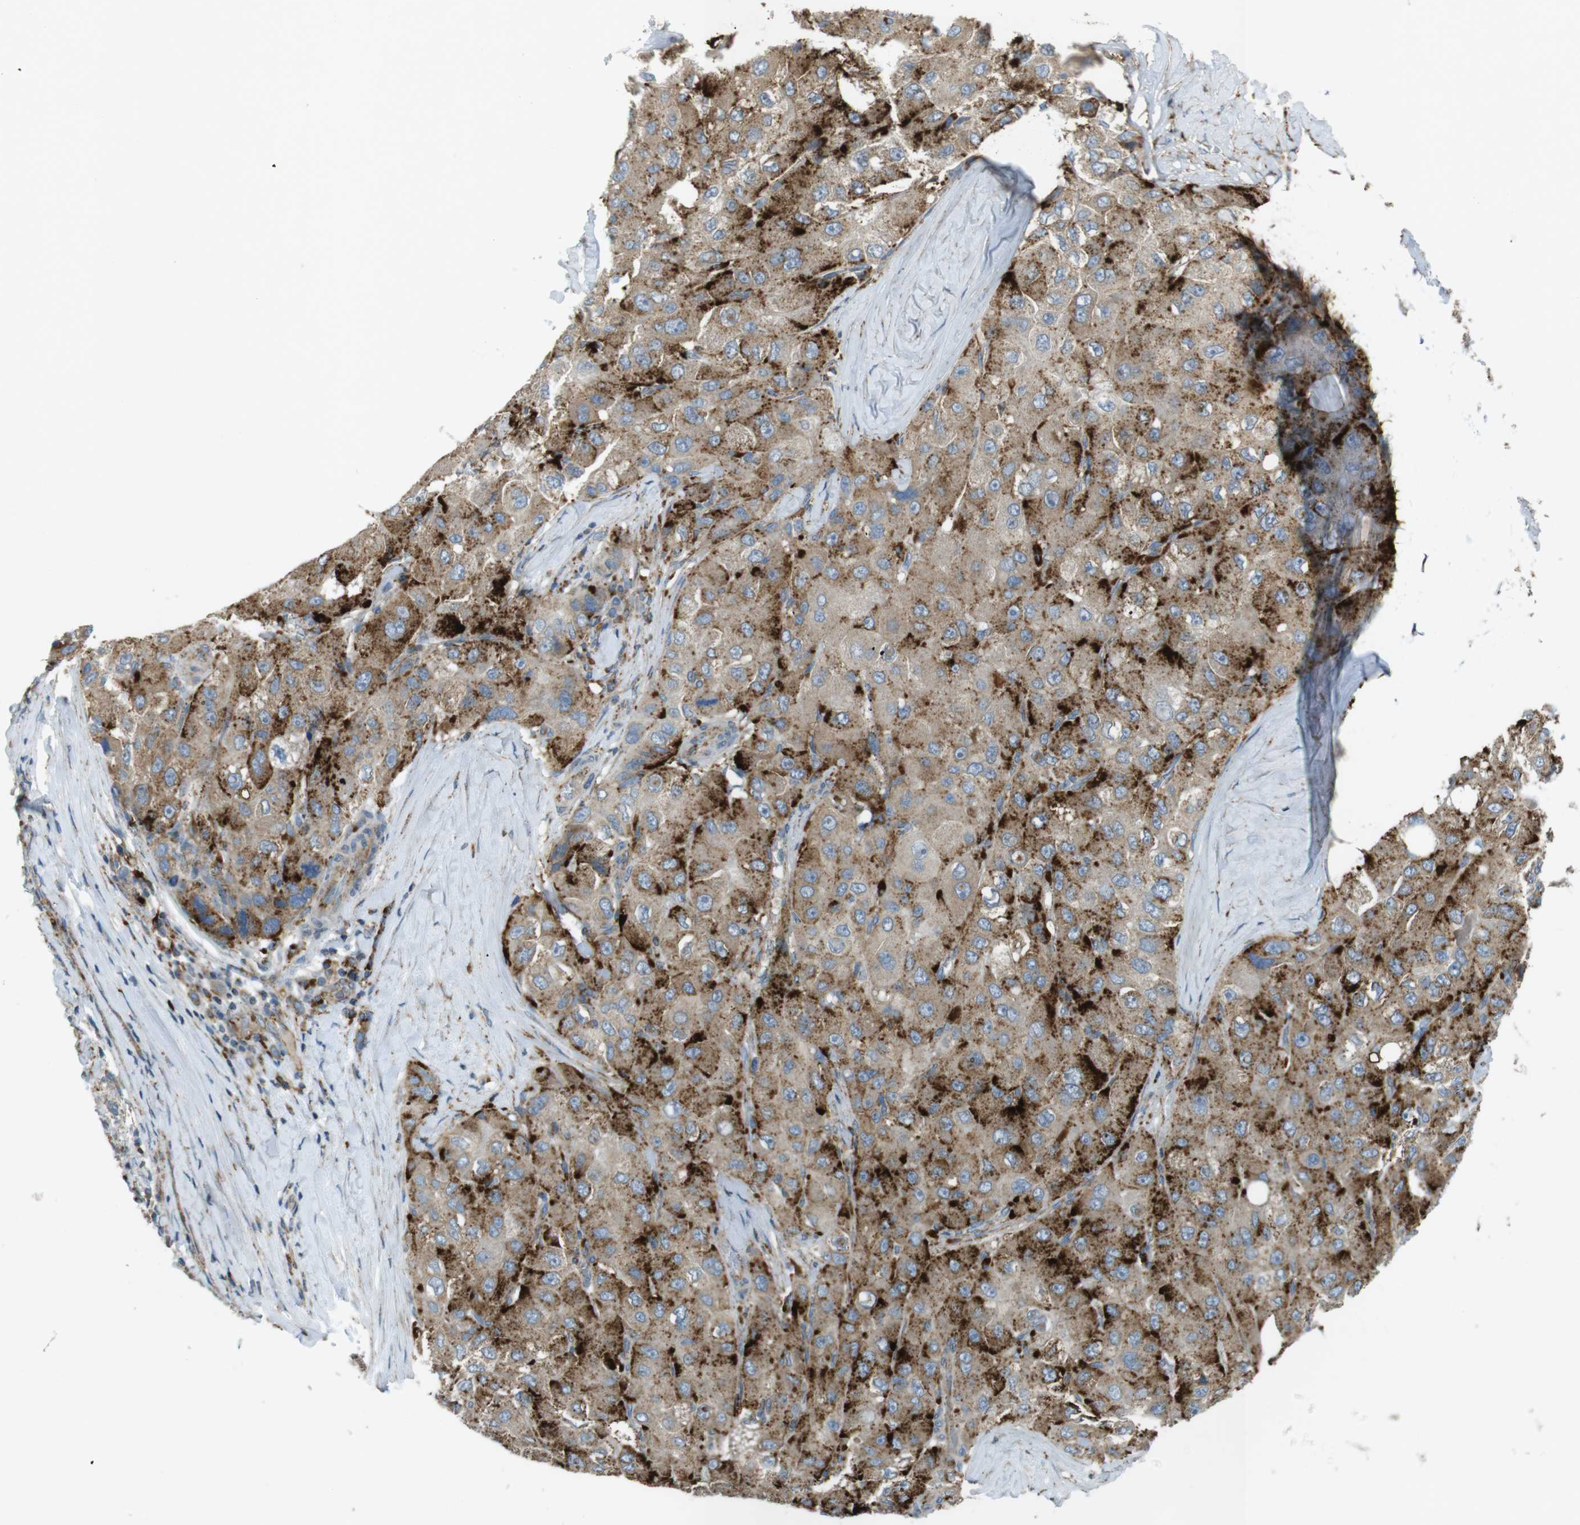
{"staining": {"intensity": "strong", "quantity": ">75%", "location": "cytoplasmic/membranous"}, "tissue": "liver cancer", "cell_type": "Tumor cells", "image_type": "cancer", "snomed": [{"axis": "morphology", "description": "Carcinoma, Hepatocellular, NOS"}, {"axis": "topography", "description": "Liver"}], "caption": "DAB immunohistochemical staining of liver hepatocellular carcinoma demonstrates strong cytoplasmic/membranous protein positivity in approximately >75% of tumor cells.", "gene": "LAMP1", "patient": {"sex": "male", "age": 80}}